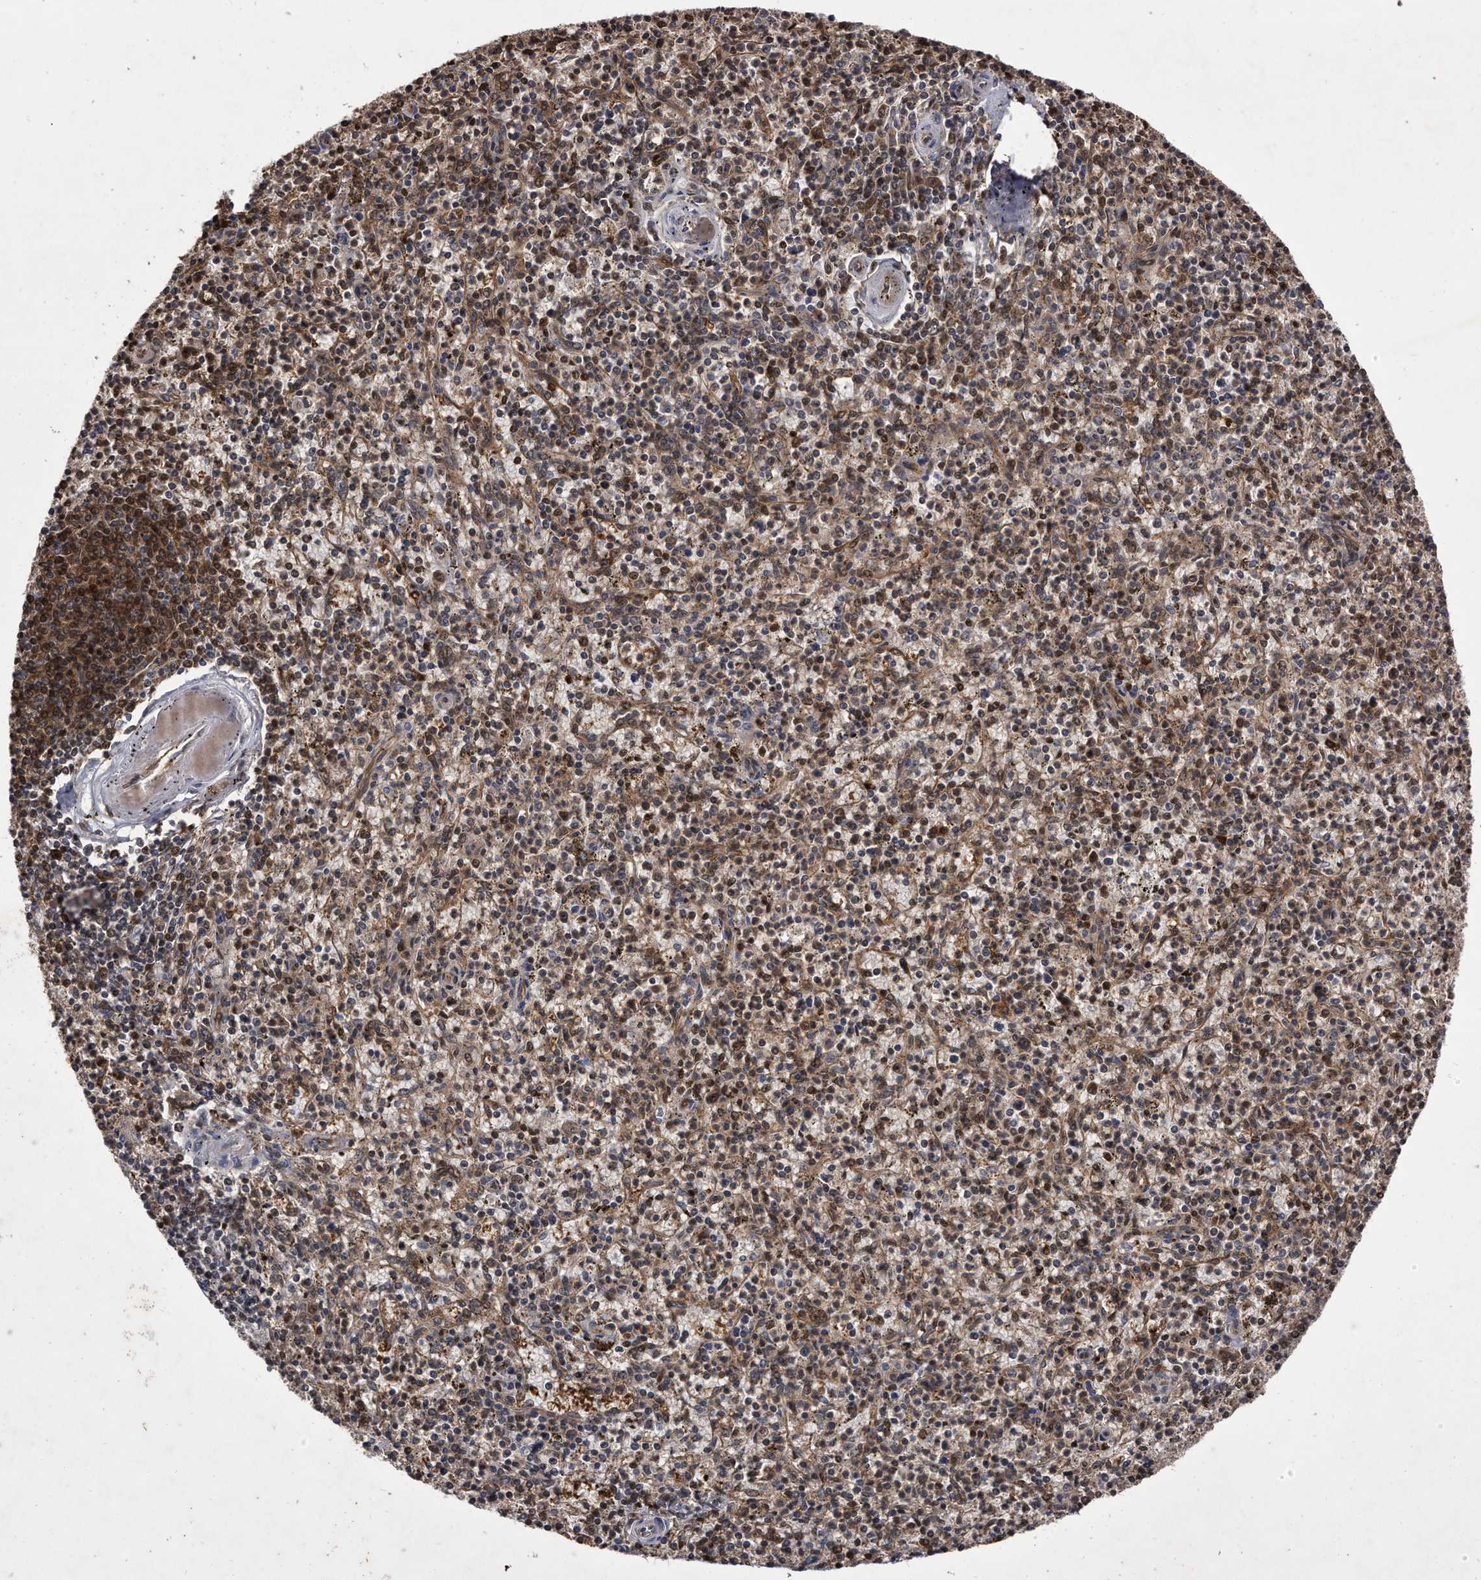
{"staining": {"intensity": "strong", "quantity": "25%-75%", "location": "nuclear"}, "tissue": "spleen", "cell_type": "Cells in red pulp", "image_type": "normal", "snomed": [{"axis": "morphology", "description": "Normal tissue, NOS"}, {"axis": "topography", "description": "Spleen"}], "caption": "Immunohistochemistry (IHC) micrograph of unremarkable spleen: spleen stained using immunohistochemistry exhibits high levels of strong protein expression localized specifically in the nuclear of cells in red pulp, appearing as a nuclear brown color.", "gene": "RAD23B", "patient": {"sex": "male", "age": 72}}